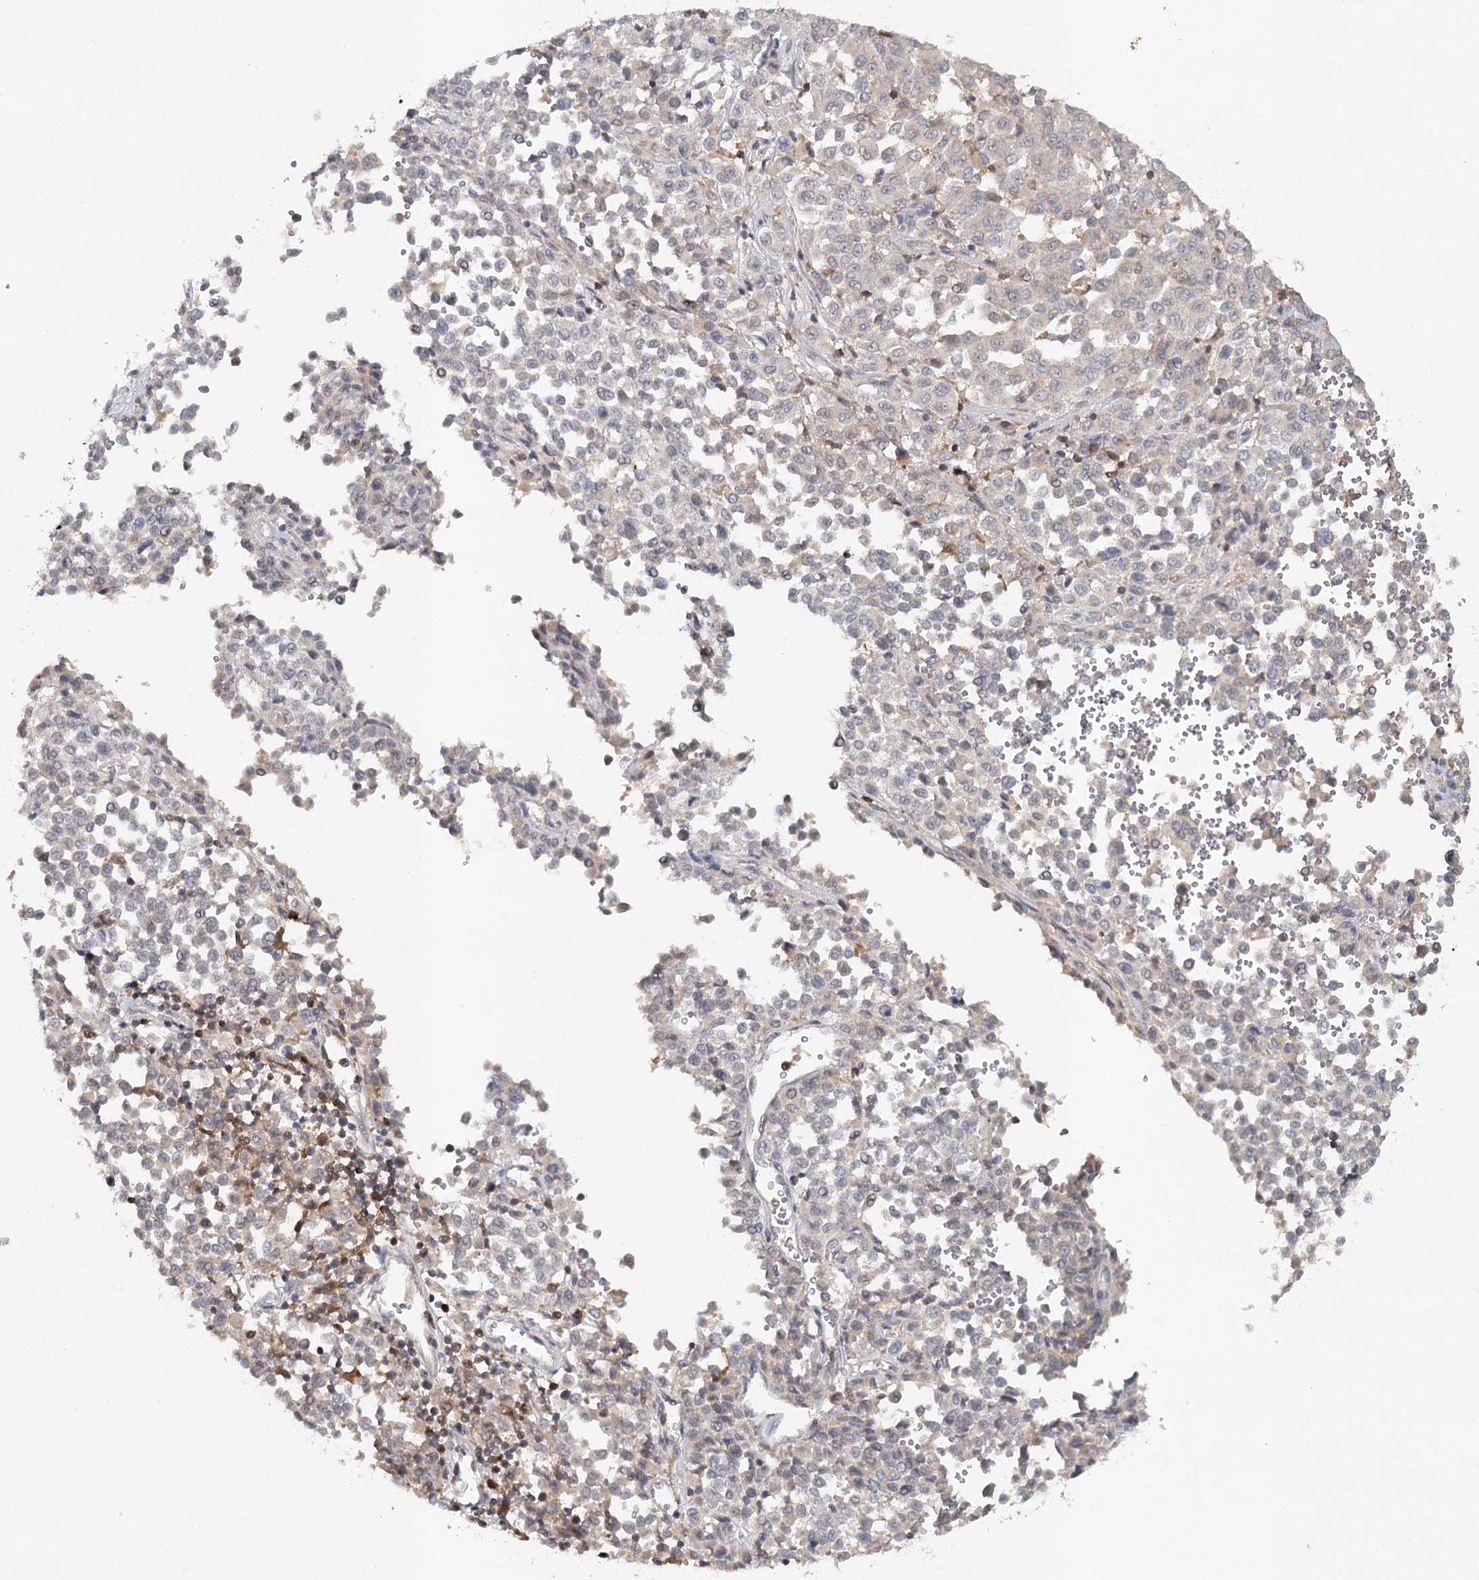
{"staining": {"intensity": "weak", "quantity": "<25%", "location": "cytoplasmic/membranous"}, "tissue": "melanoma", "cell_type": "Tumor cells", "image_type": "cancer", "snomed": [{"axis": "morphology", "description": "Malignant melanoma, Metastatic site"}, {"axis": "topography", "description": "Pancreas"}], "caption": "Tumor cells are negative for protein expression in human malignant melanoma (metastatic site).", "gene": "SLC41A2", "patient": {"sex": "female", "age": 30}}